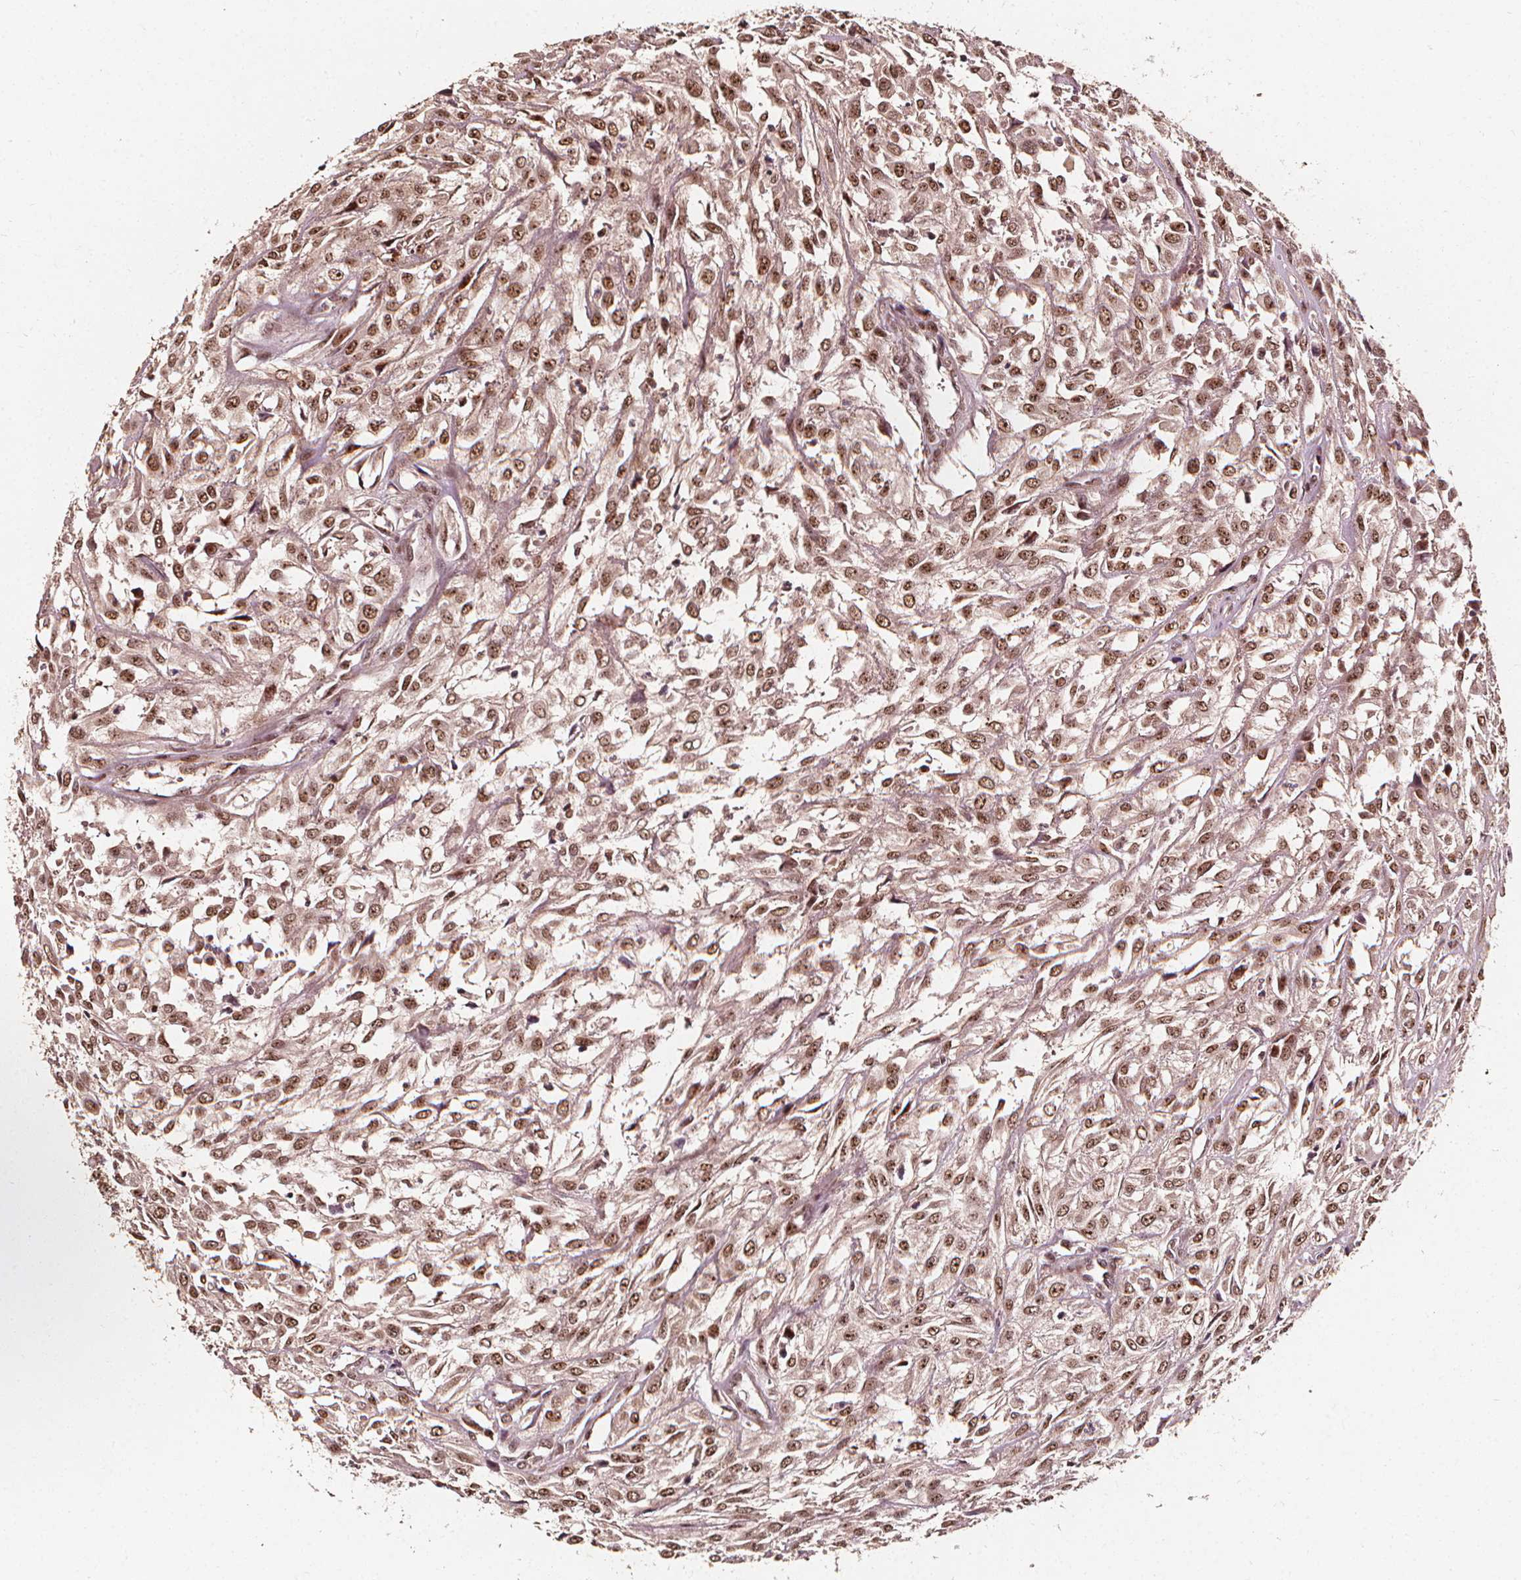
{"staining": {"intensity": "moderate", "quantity": ">75%", "location": "nuclear"}, "tissue": "urothelial cancer", "cell_type": "Tumor cells", "image_type": "cancer", "snomed": [{"axis": "morphology", "description": "Urothelial carcinoma, High grade"}, {"axis": "topography", "description": "Urinary bladder"}], "caption": "Protein staining of urothelial carcinoma (high-grade) tissue exhibits moderate nuclear staining in approximately >75% of tumor cells. Nuclei are stained in blue.", "gene": "EXOSC9", "patient": {"sex": "male", "age": 67}}